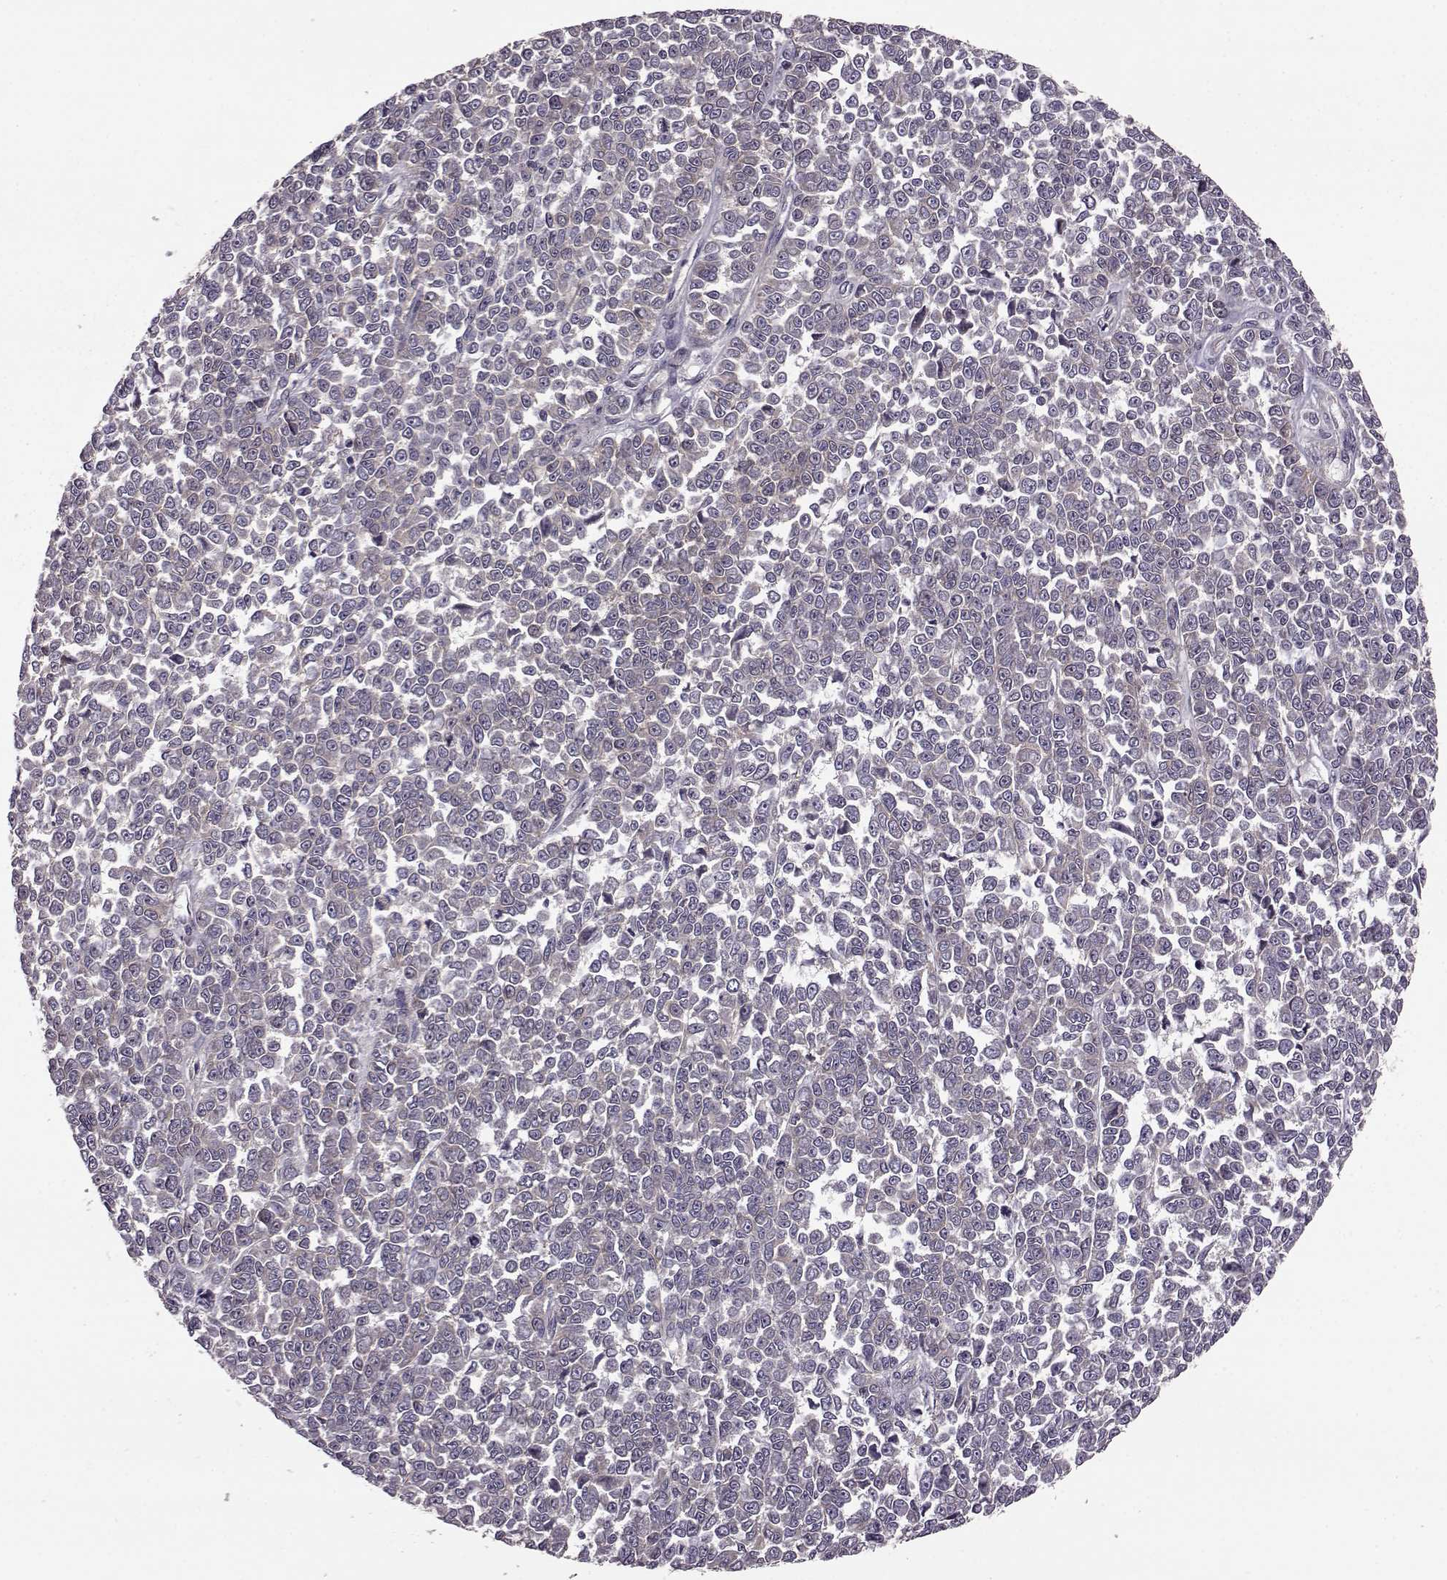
{"staining": {"intensity": "moderate", "quantity": "25%-75%", "location": "cytoplasmic/membranous"}, "tissue": "melanoma", "cell_type": "Tumor cells", "image_type": "cancer", "snomed": [{"axis": "morphology", "description": "Malignant melanoma, NOS"}, {"axis": "topography", "description": "Skin"}], "caption": "Protein staining demonstrates moderate cytoplasmic/membranous staining in about 25%-75% of tumor cells in melanoma. Nuclei are stained in blue.", "gene": "FNIP2", "patient": {"sex": "female", "age": 95}}